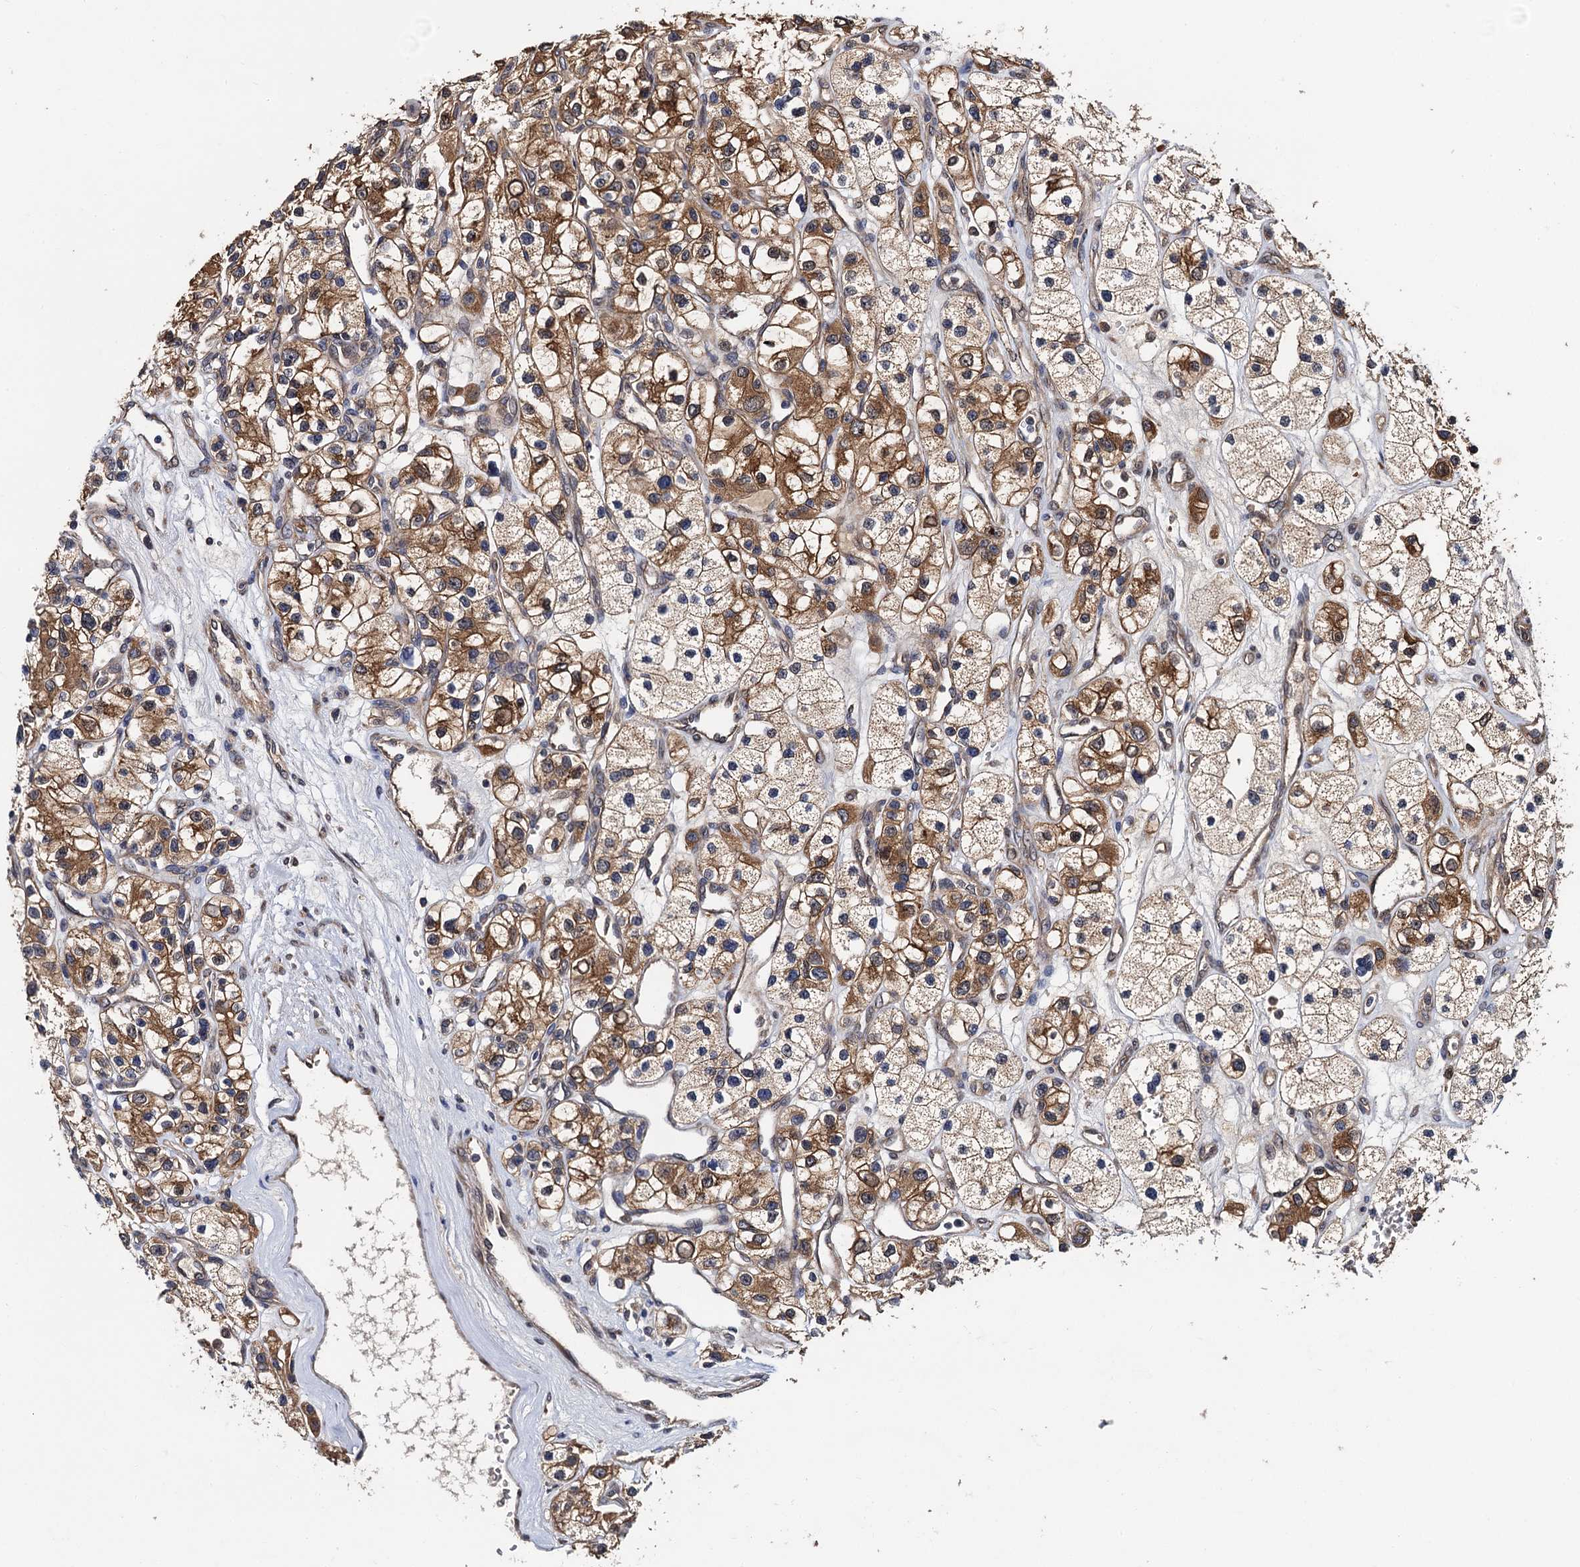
{"staining": {"intensity": "moderate", "quantity": ">75%", "location": "cytoplasmic/membranous"}, "tissue": "renal cancer", "cell_type": "Tumor cells", "image_type": "cancer", "snomed": [{"axis": "morphology", "description": "Adenocarcinoma, NOS"}, {"axis": "topography", "description": "Kidney"}], "caption": "Renal cancer (adenocarcinoma) stained with a brown dye shows moderate cytoplasmic/membranous positive staining in approximately >75% of tumor cells.", "gene": "MIER2", "patient": {"sex": "female", "age": 57}}